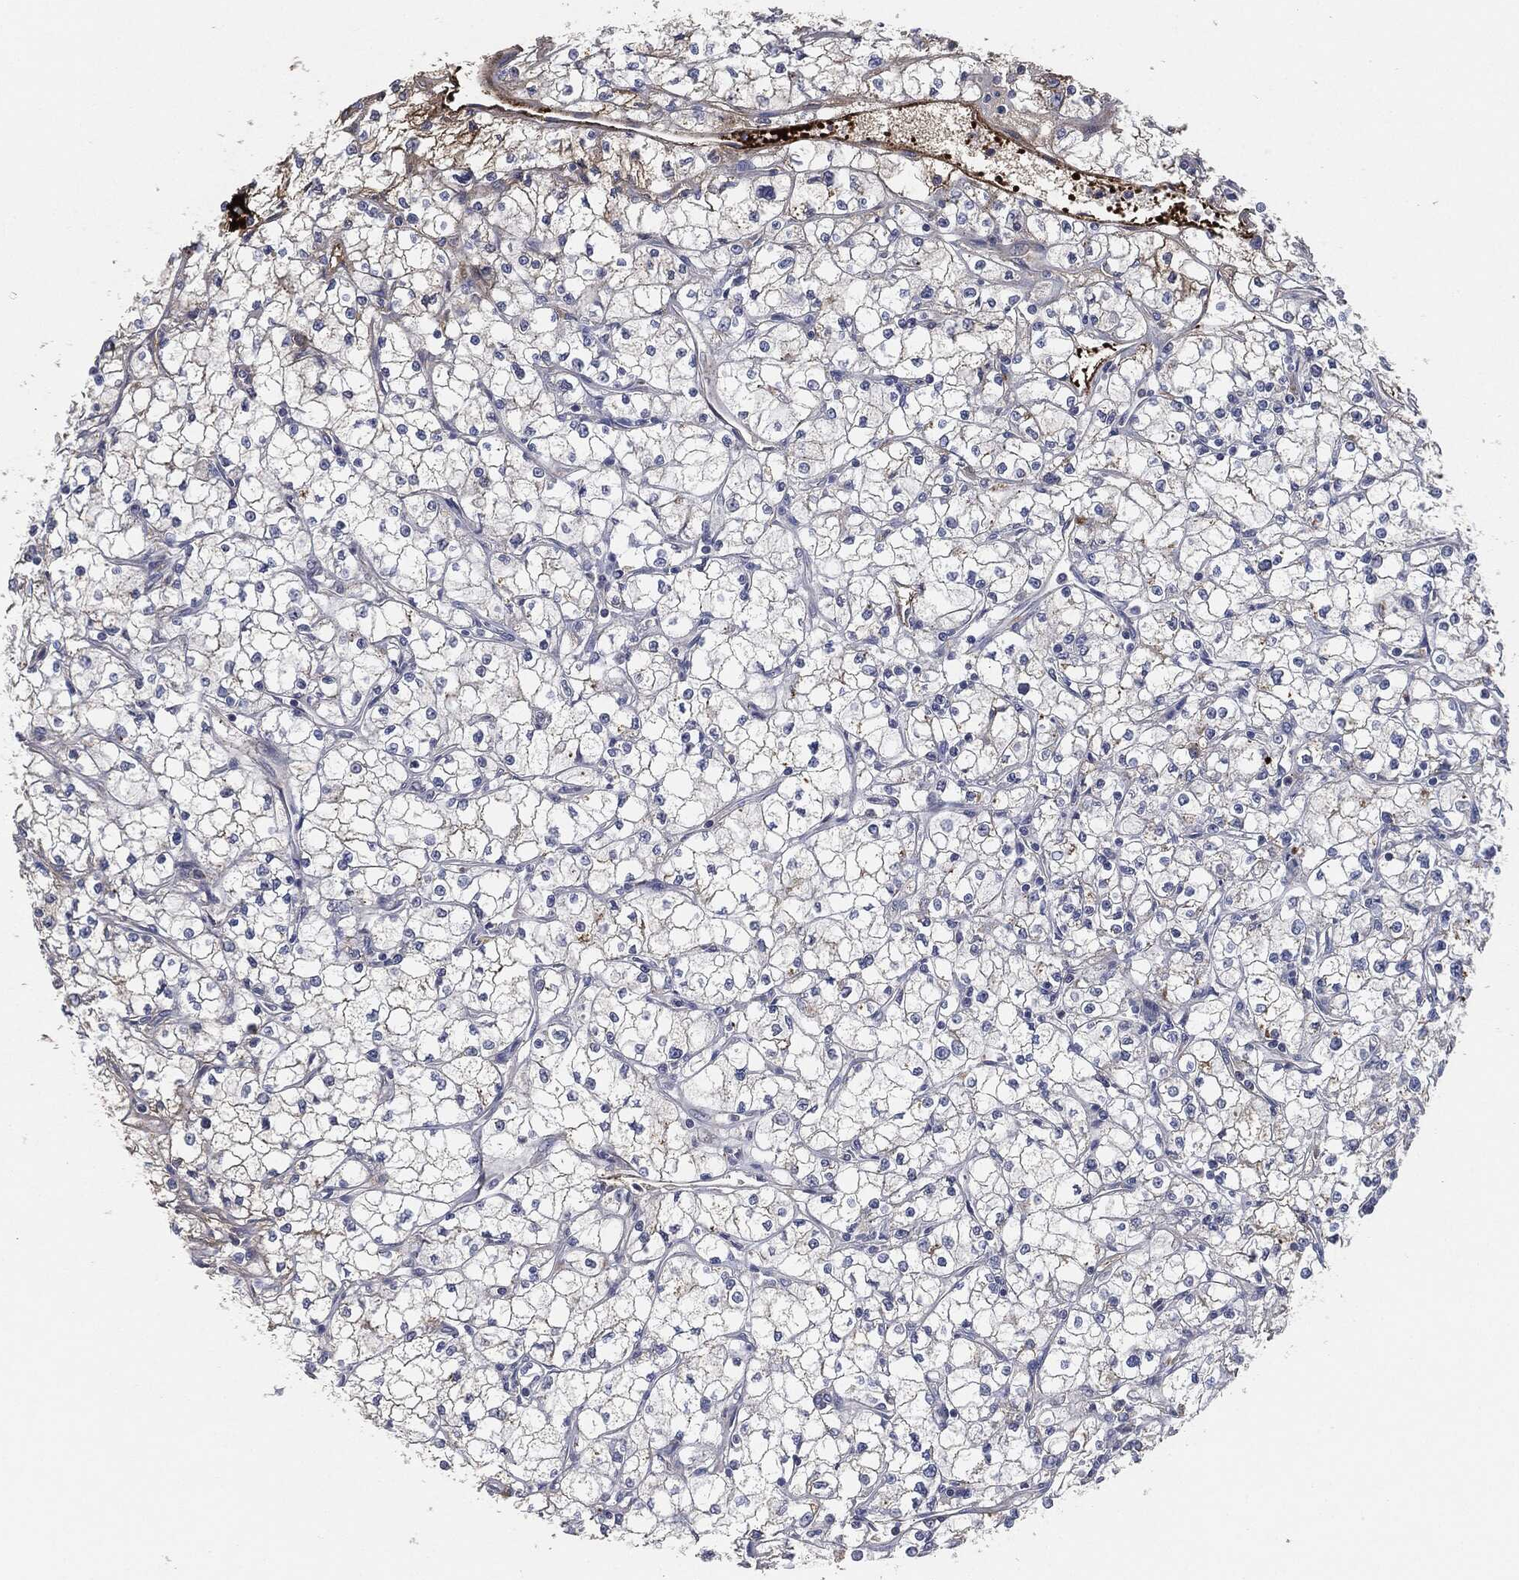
{"staining": {"intensity": "negative", "quantity": "none", "location": "none"}, "tissue": "renal cancer", "cell_type": "Tumor cells", "image_type": "cancer", "snomed": [{"axis": "morphology", "description": "Adenocarcinoma, NOS"}, {"axis": "topography", "description": "Kidney"}], "caption": "This is an immunohistochemistry histopathology image of renal cancer (adenocarcinoma). There is no positivity in tumor cells.", "gene": "APOB", "patient": {"sex": "male", "age": 67}}